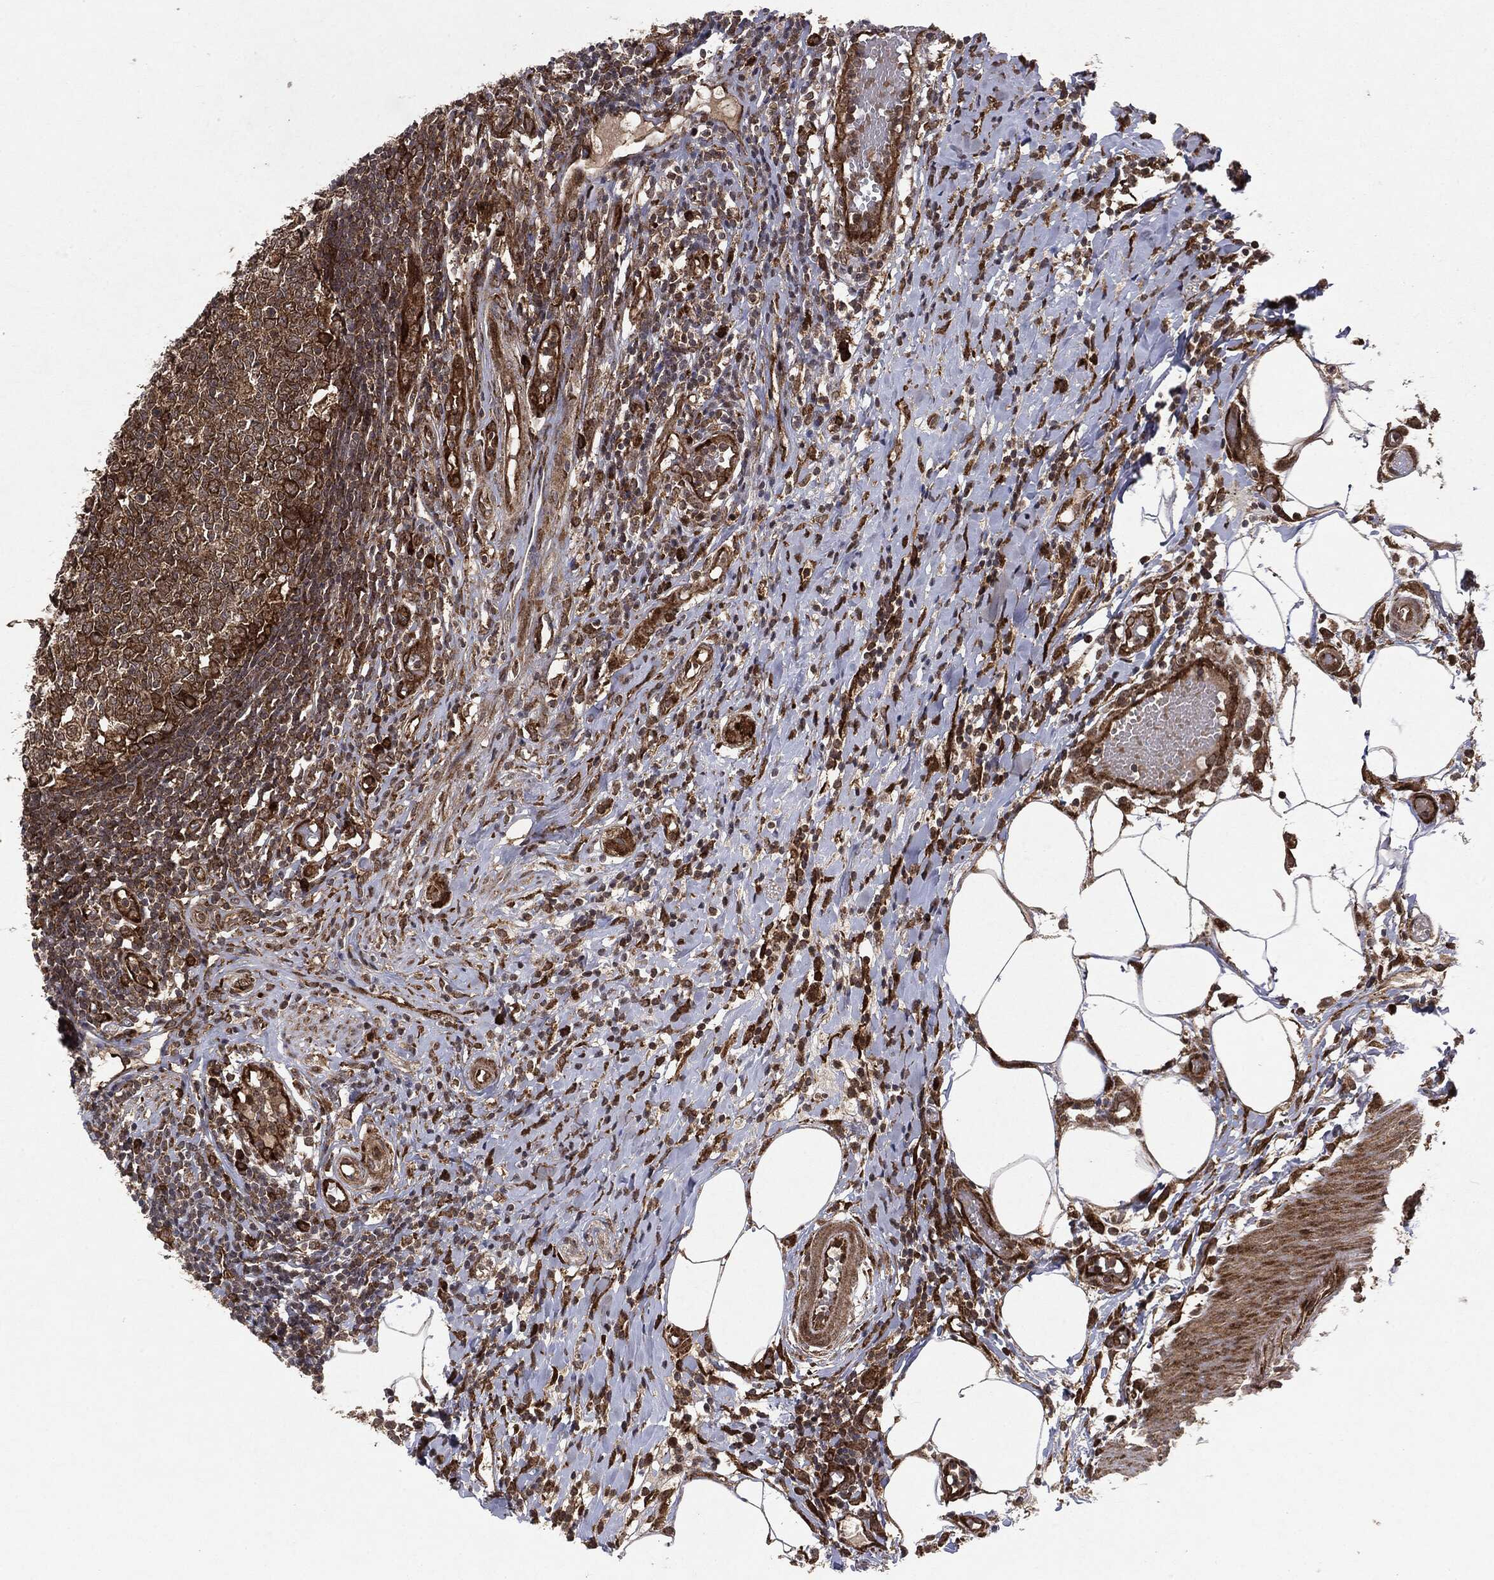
{"staining": {"intensity": "strong", "quantity": ">75%", "location": "cytoplasmic/membranous"}, "tissue": "appendix", "cell_type": "Glandular cells", "image_type": "normal", "snomed": [{"axis": "morphology", "description": "Normal tissue, NOS"}, {"axis": "morphology", "description": "Inflammation, NOS"}, {"axis": "topography", "description": "Appendix"}], "caption": "The histopathology image displays immunohistochemical staining of benign appendix. There is strong cytoplasmic/membranous staining is seen in about >75% of glandular cells. The staining was performed using DAB (3,3'-diaminobenzidine) to visualize the protein expression in brown, while the nuclei were stained in blue with hematoxylin (Magnification: 20x).", "gene": "OTUB1", "patient": {"sex": "male", "age": 16}}